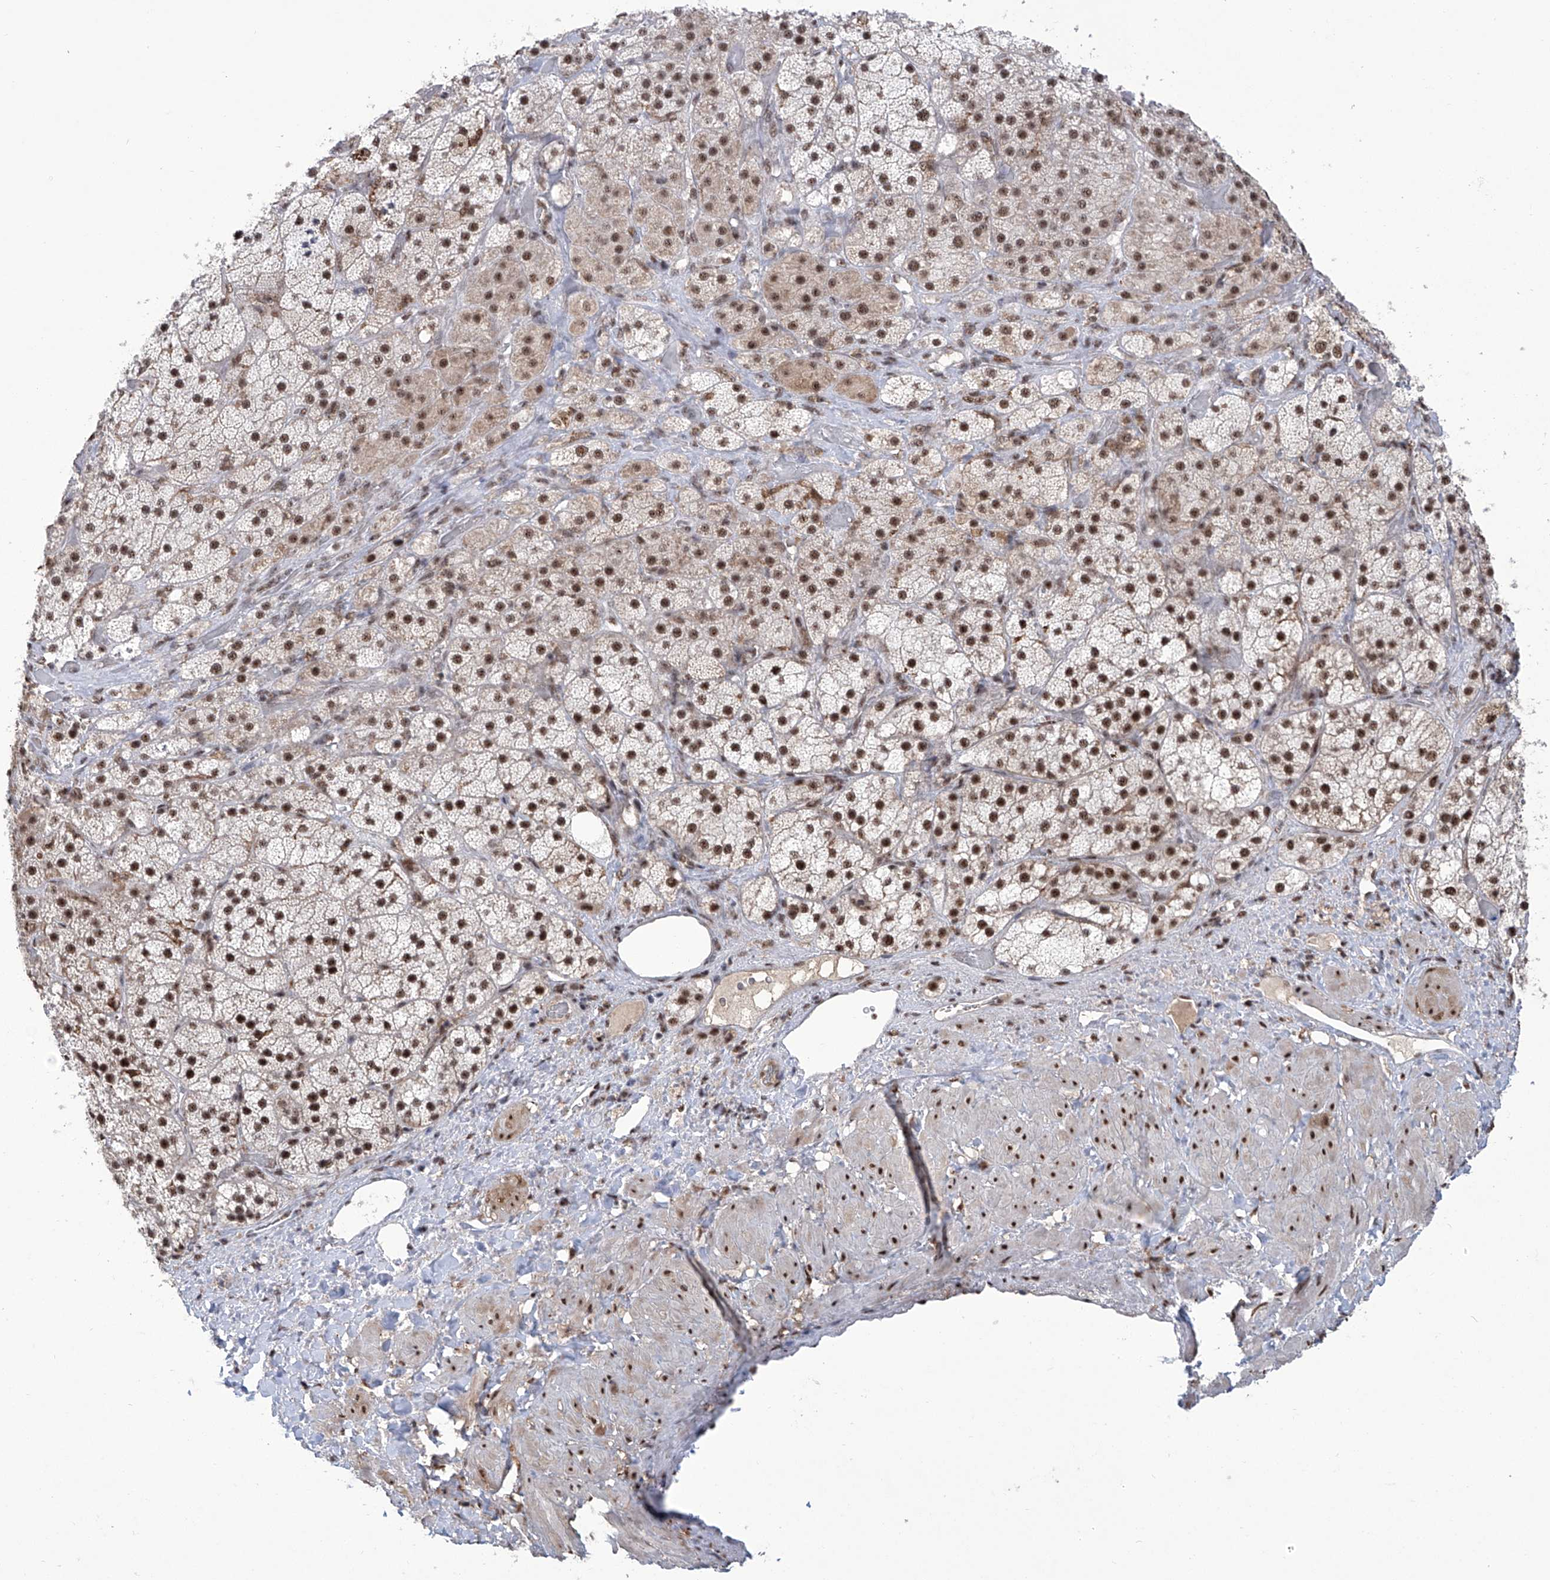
{"staining": {"intensity": "strong", "quantity": ">75%", "location": "nuclear"}, "tissue": "adrenal gland", "cell_type": "Glandular cells", "image_type": "normal", "snomed": [{"axis": "morphology", "description": "Normal tissue, NOS"}, {"axis": "topography", "description": "Adrenal gland"}], "caption": "Protein staining of benign adrenal gland displays strong nuclear positivity in approximately >75% of glandular cells. (DAB (3,3'-diaminobenzidine) = brown stain, brightfield microscopy at high magnification).", "gene": "FBXL4", "patient": {"sex": "male", "age": 57}}